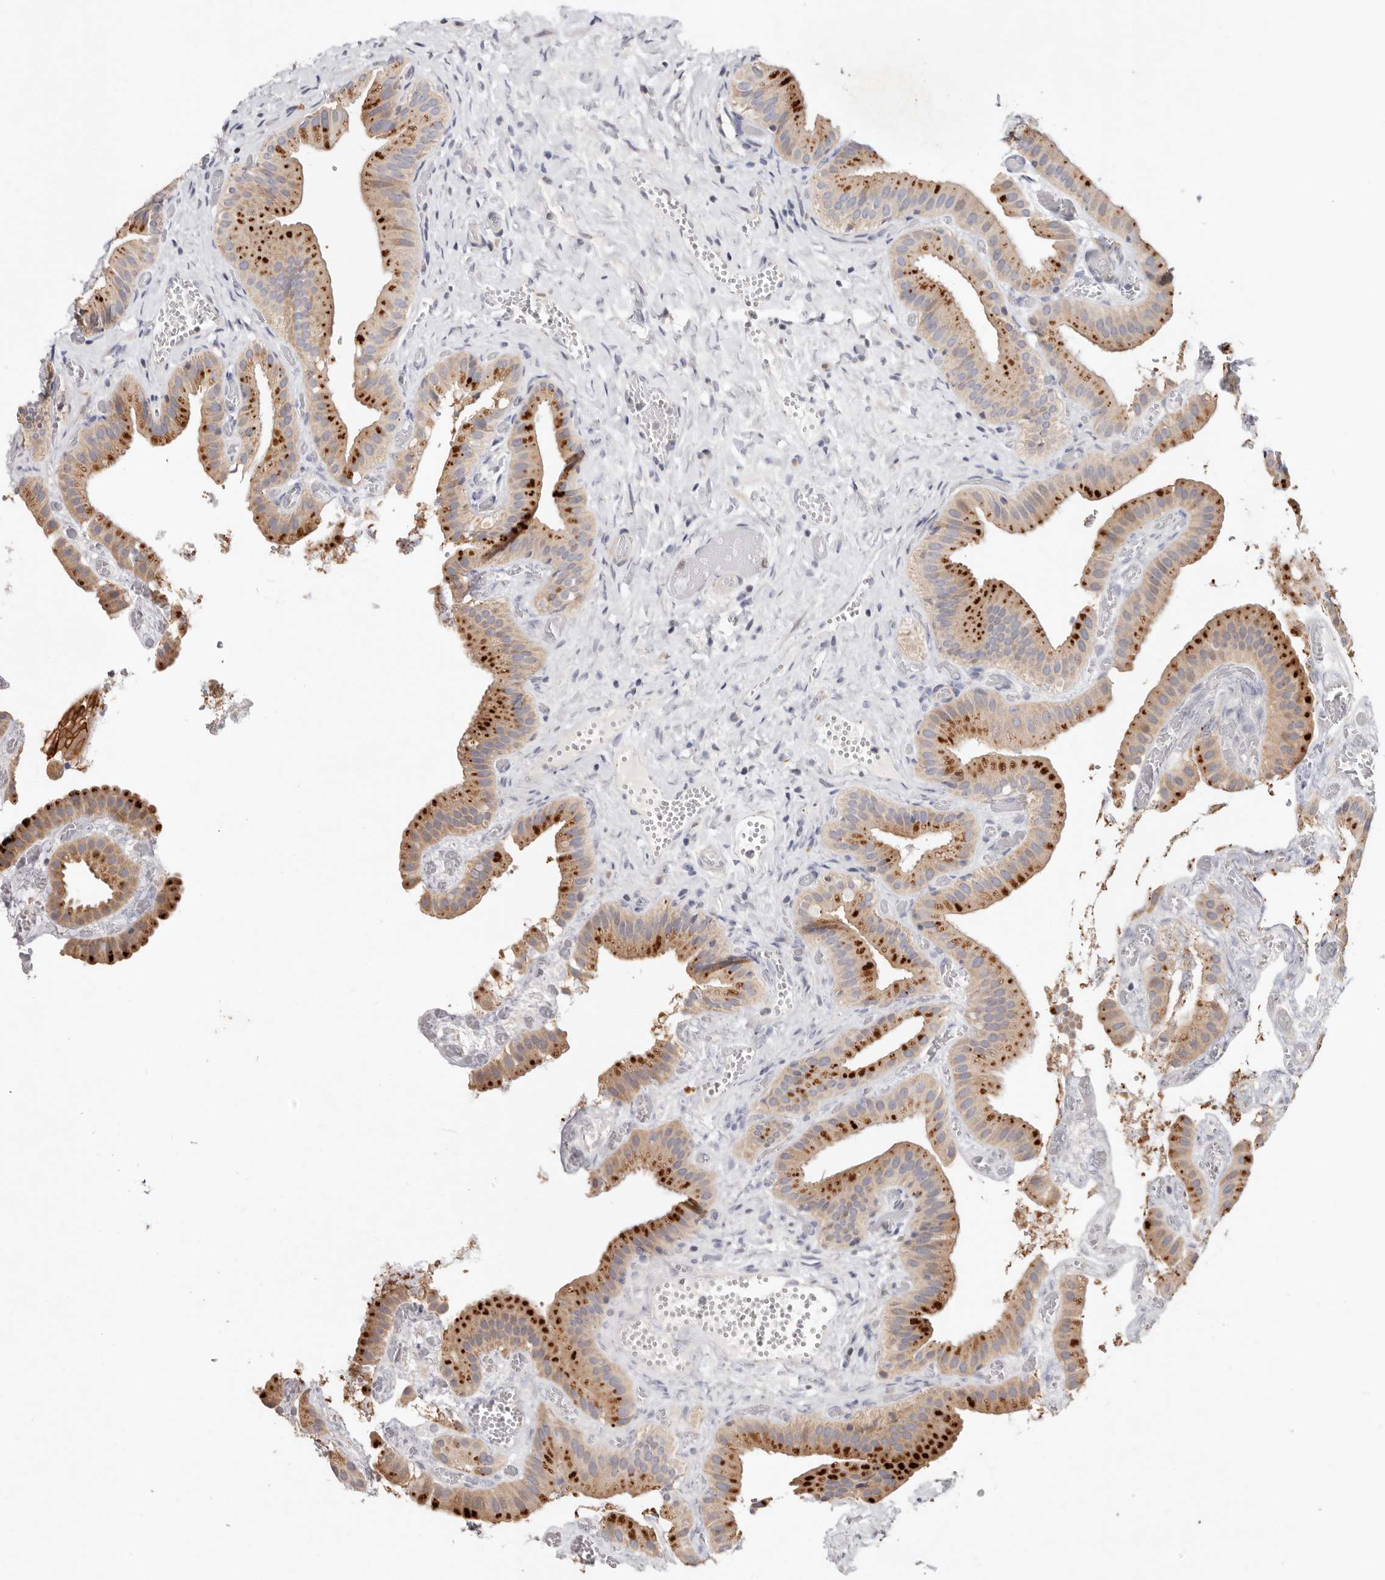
{"staining": {"intensity": "strong", "quantity": ">75%", "location": "cytoplasmic/membranous"}, "tissue": "gallbladder", "cell_type": "Glandular cells", "image_type": "normal", "snomed": [{"axis": "morphology", "description": "Normal tissue, NOS"}, {"axis": "topography", "description": "Gallbladder"}], "caption": "Gallbladder stained with immunohistochemistry reveals strong cytoplasmic/membranous expression in approximately >75% of glandular cells. (Stains: DAB in brown, nuclei in blue, Microscopy: brightfield microscopy at high magnification).", "gene": "USP33", "patient": {"sex": "female", "age": 64}}